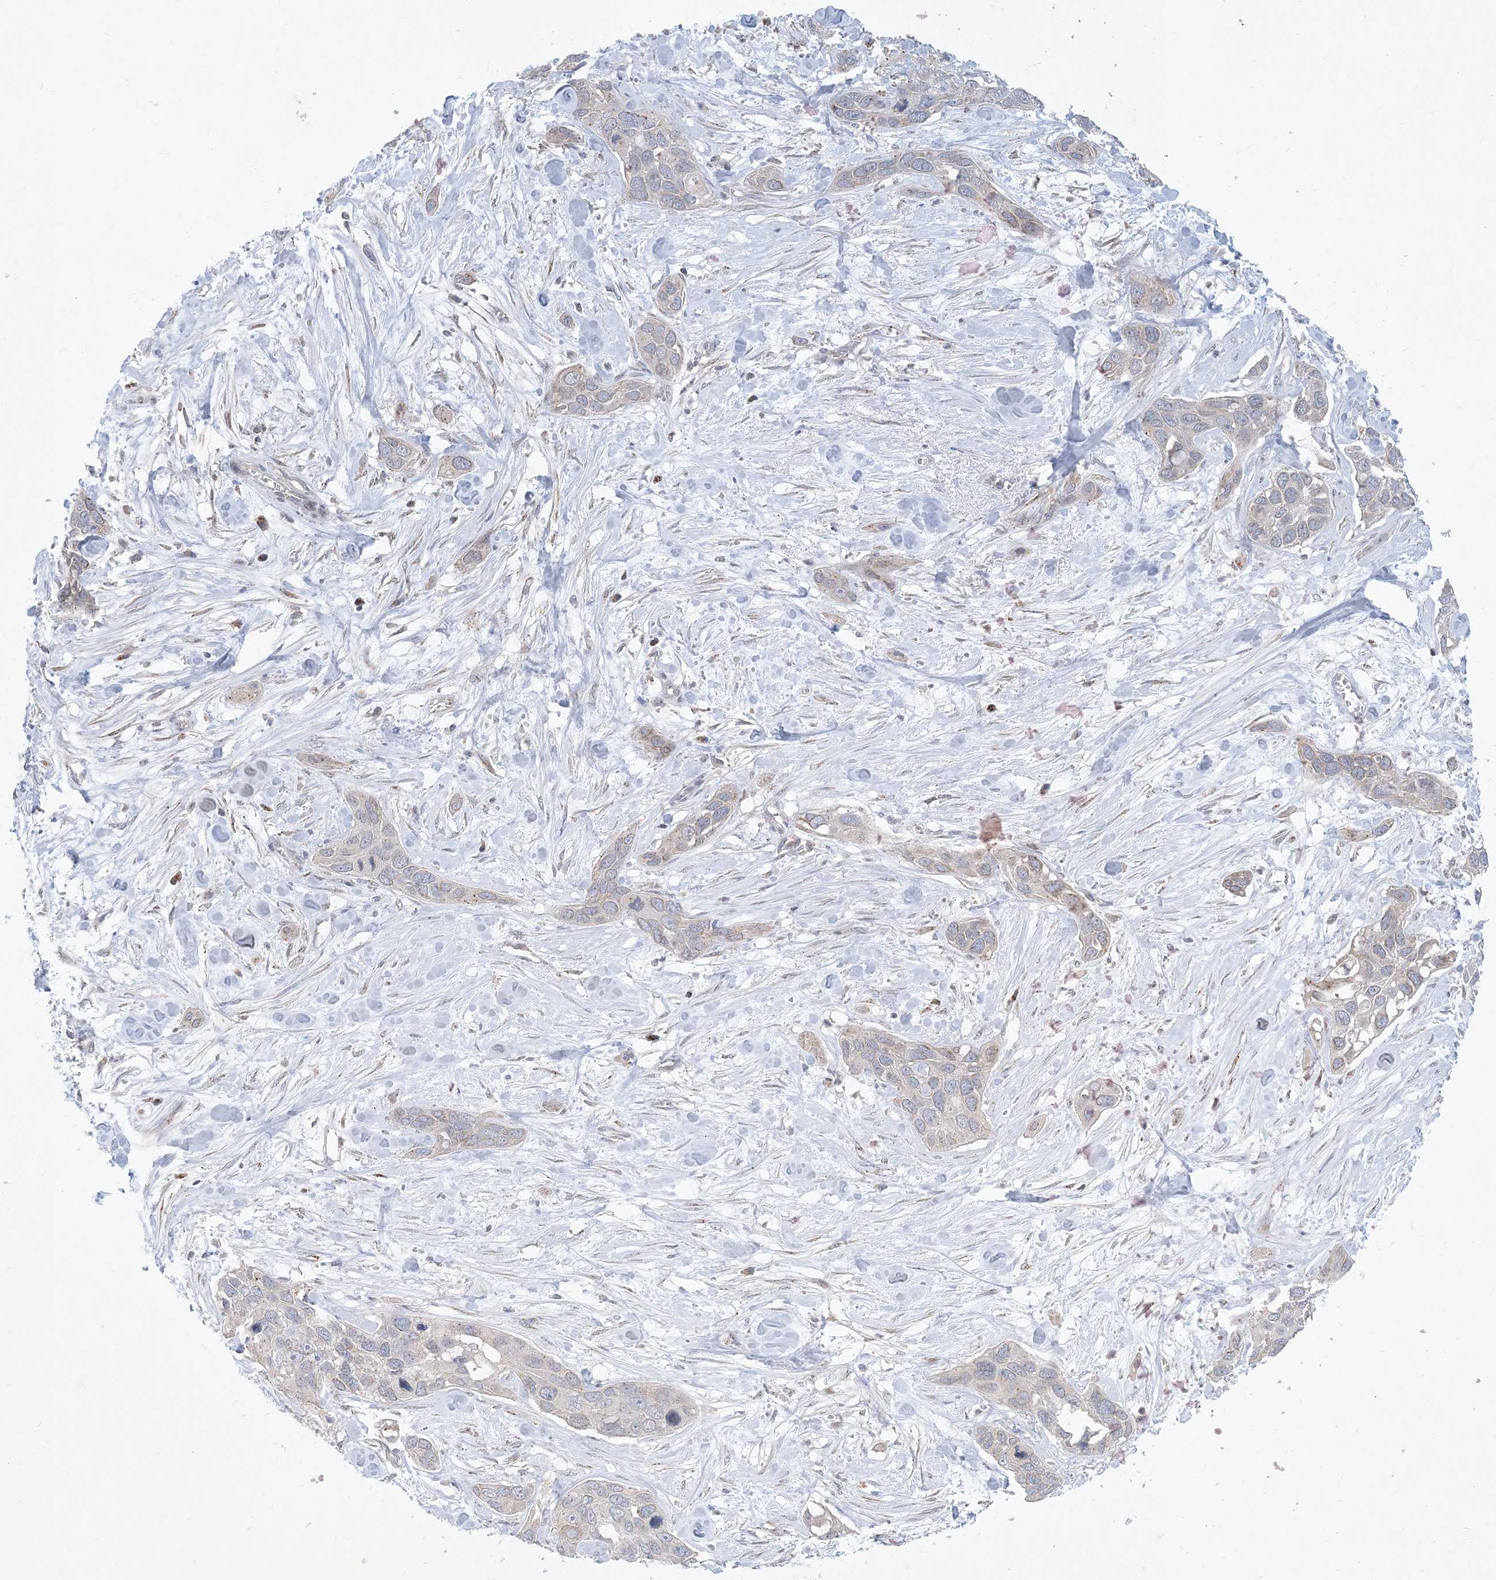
{"staining": {"intensity": "negative", "quantity": "none", "location": "none"}, "tissue": "pancreatic cancer", "cell_type": "Tumor cells", "image_type": "cancer", "snomed": [{"axis": "morphology", "description": "Adenocarcinoma, NOS"}, {"axis": "topography", "description": "Pancreas"}], "caption": "Immunohistochemistry (IHC) of human pancreatic cancer exhibits no expression in tumor cells.", "gene": "CCDC14", "patient": {"sex": "female", "age": 60}}